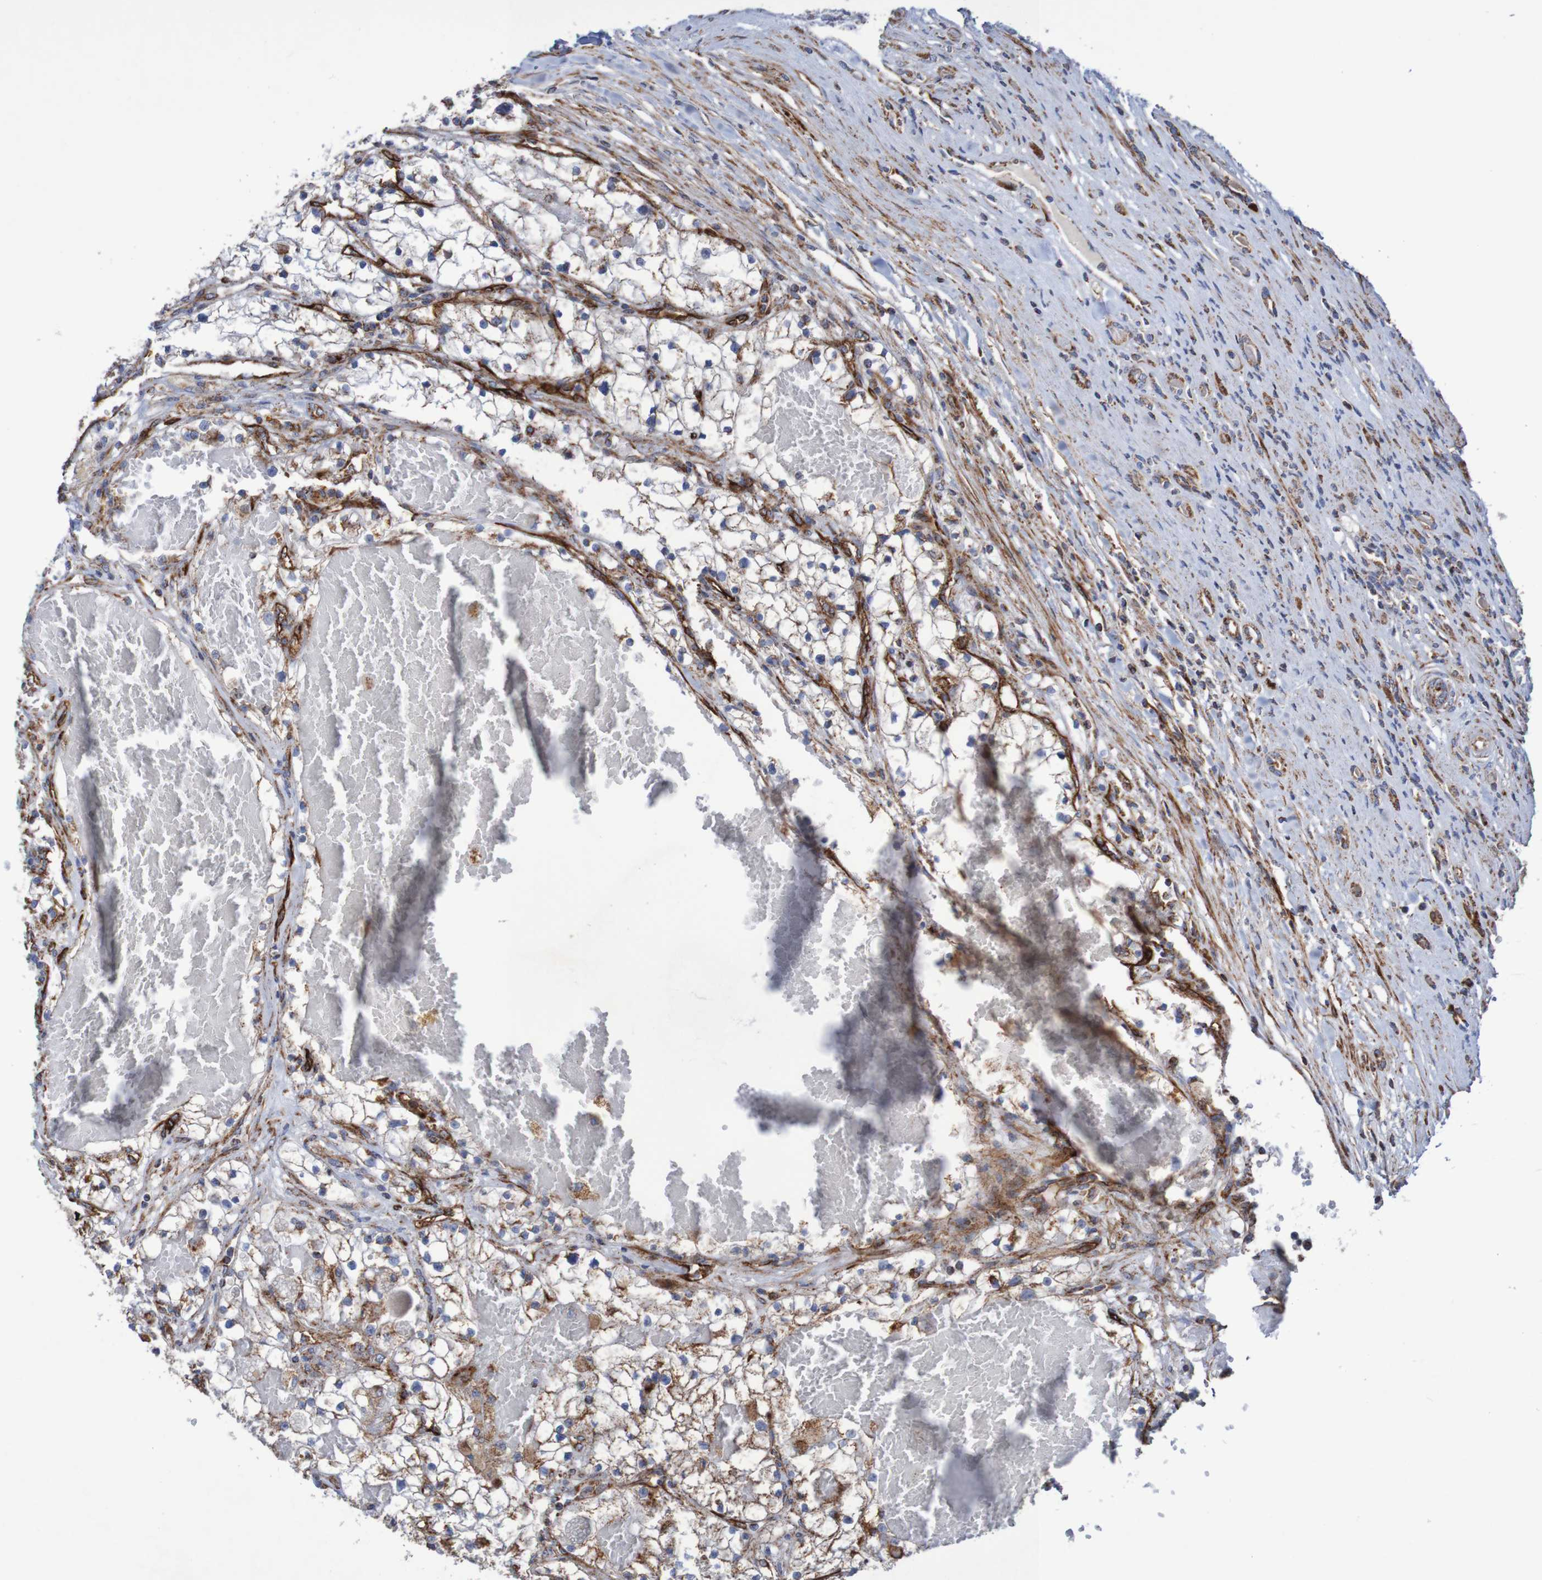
{"staining": {"intensity": "moderate", "quantity": "<25%", "location": "cytoplasmic/membranous"}, "tissue": "renal cancer", "cell_type": "Tumor cells", "image_type": "cancer", "snomed": [{"axis": "morphology", "description": "Adenocarcinoma, NOS"}, {"axis": "topography", "description": "Kidney"}], "caption": "IHC micrograph of neoplastic tissue: renal cancer (adenocarcinoma) stained using immunohistochemistry (IHC) exhibits low levels of moderate protein expression localized specifically in the cytoplasmic/membranous of tumor cells, appearing as a cytoplasmic/membranous brown color.", "gene": "MMEL1", "patient": {"sex": "male", "age": 68}}